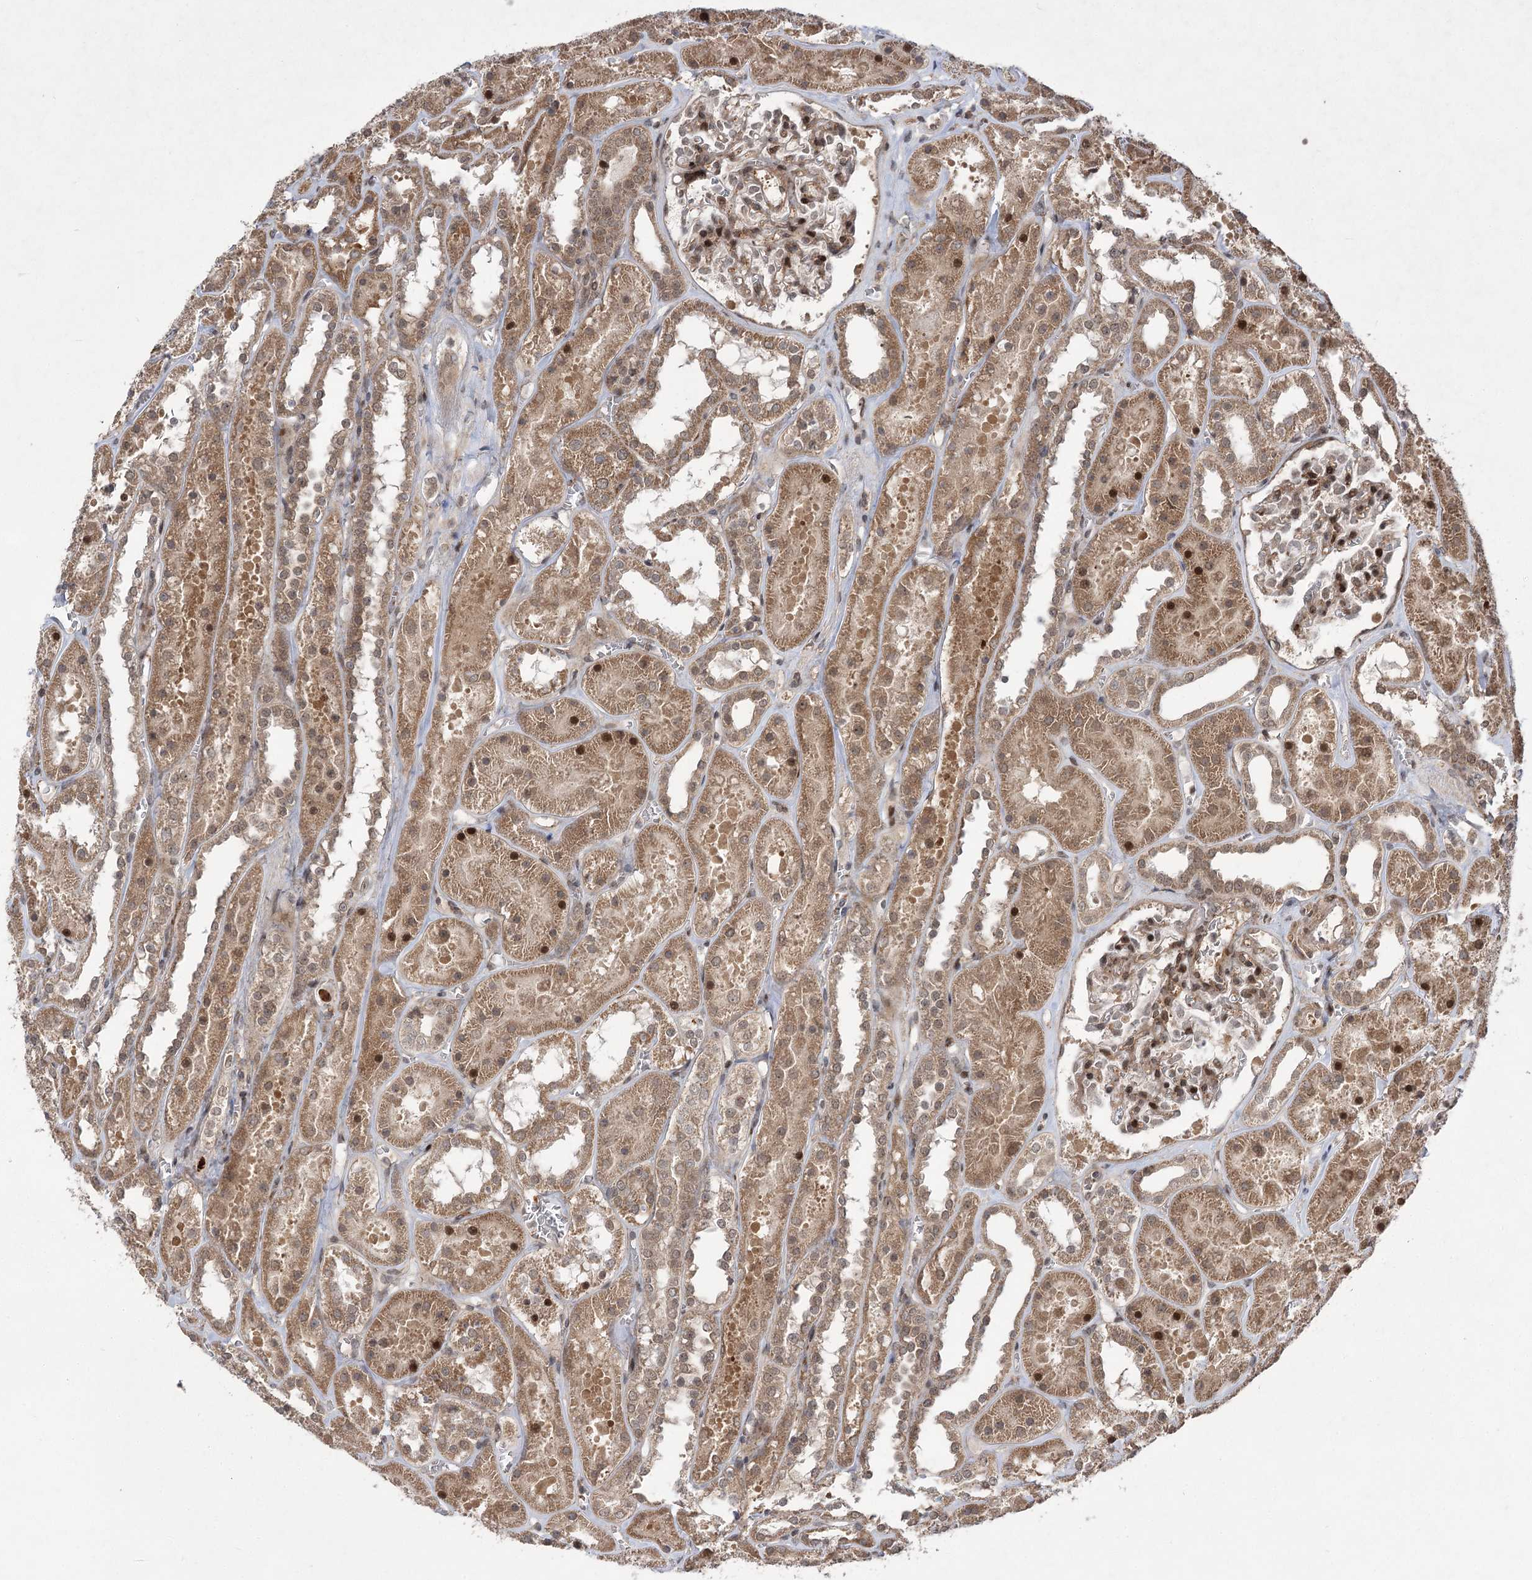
{"staining": {"intensity": "moderate", "quantity": "25%-75%", "location": "cytoplasmic/membranous,nuclear"}, "tissue": "kidney", "cell_type": "Cells in glomeruli", "image_type": "normal", "snomed": [{"axis": "morphology", "description": "Normal tissue, NOS"}, {"axis": "topography", "description": "Kidney"}], "caption": "Protein expression analysis of benign human kidney reveals moderate cytoplasmic/membranous,nuclear staining in about 25%-75% of cells in glomeruli.", "gene": "TENM2", "patient": {"sex": "female", "age": 41}}